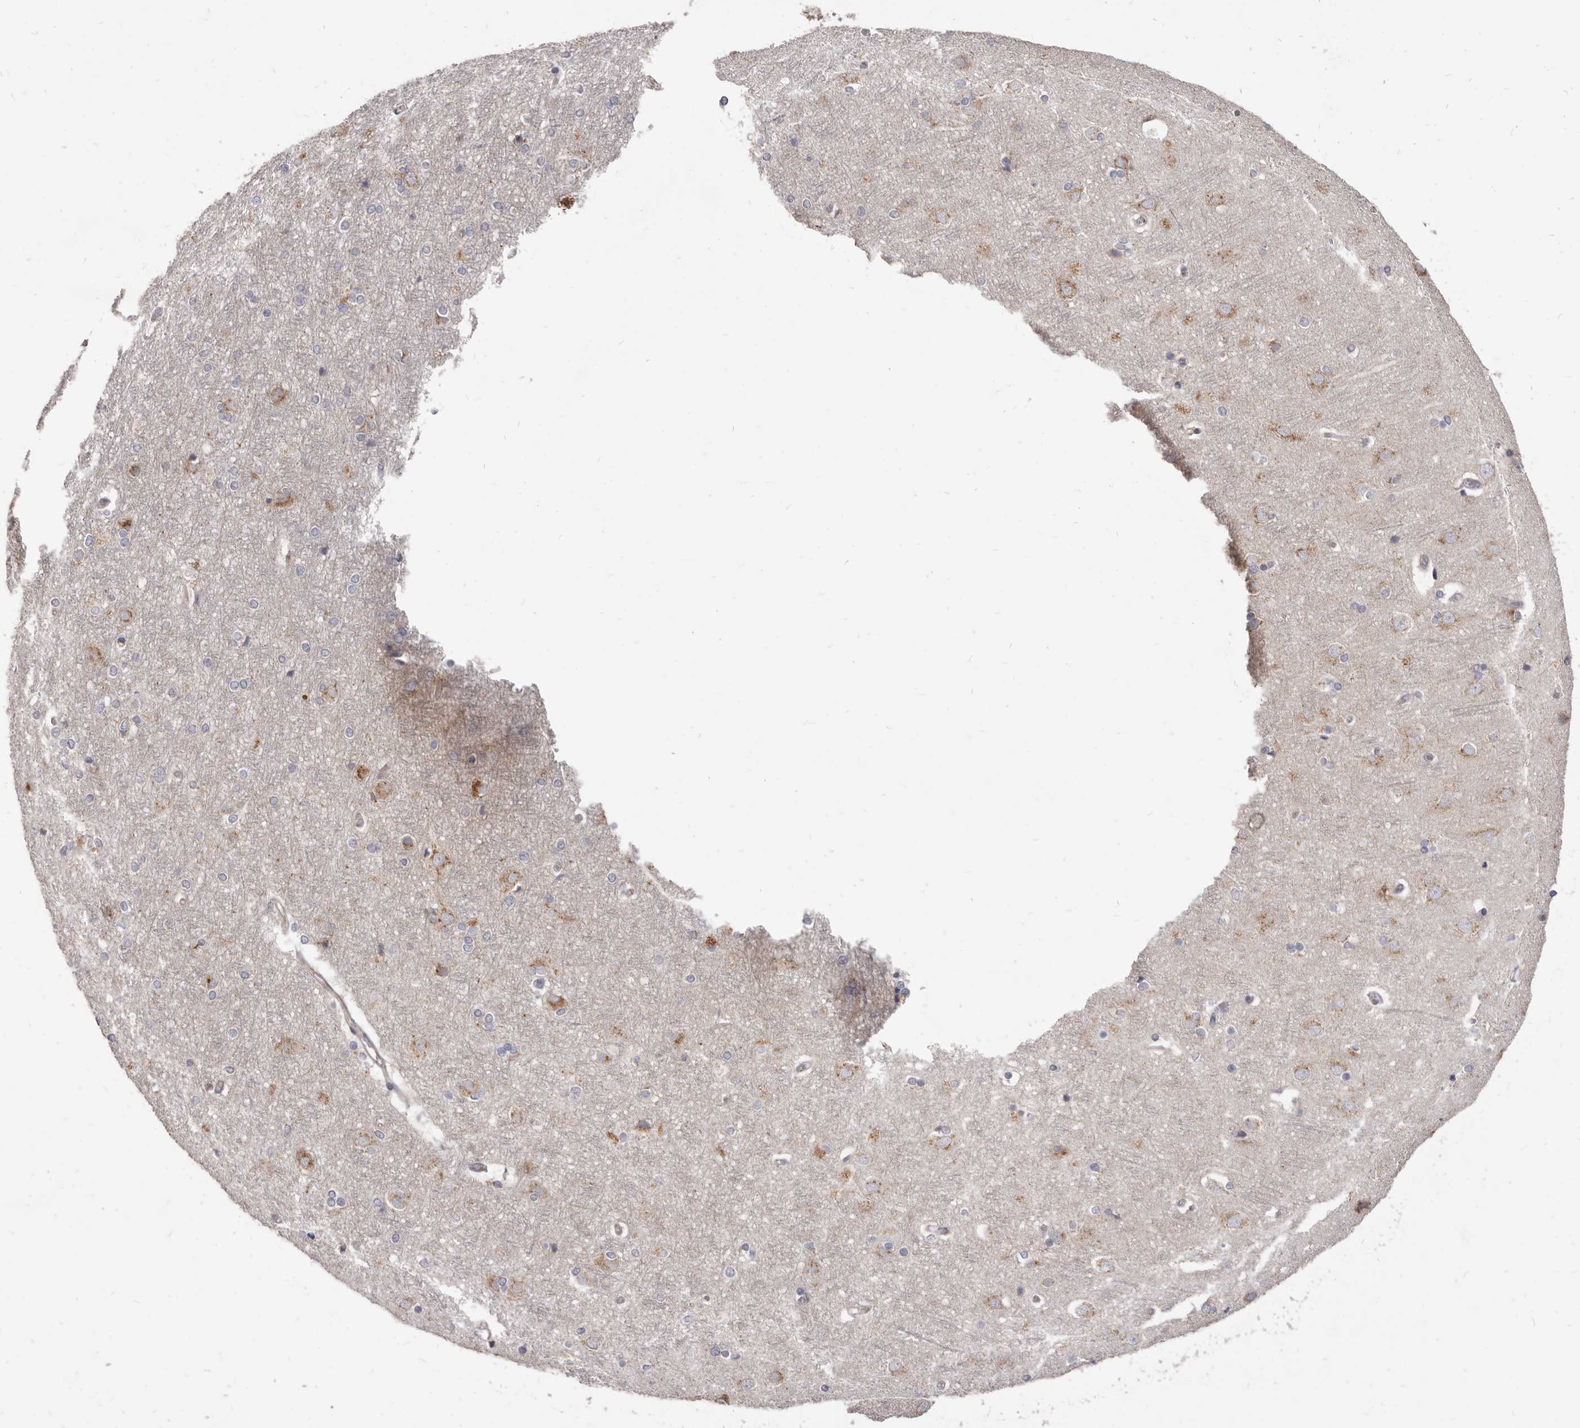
{"staining": {"intensity": "negative", "quantity": "none", "location": "none"}, "tissue": "cerebral cortex", "cell_type": "Endothelial cells", "image_type": "normal", "snomed": [{"axis": "morphology", "description": "Normal tissue, NOS"}, {"axis": "topography", "description": "Cerebral cortex"}], "caption": "This is an immunohistochemistry image of unremarkable cerebral cortex. There is no expression in endothelial cells.", "gene": "PI4K2A", "patient": {"sex": "male", "age": 54}}